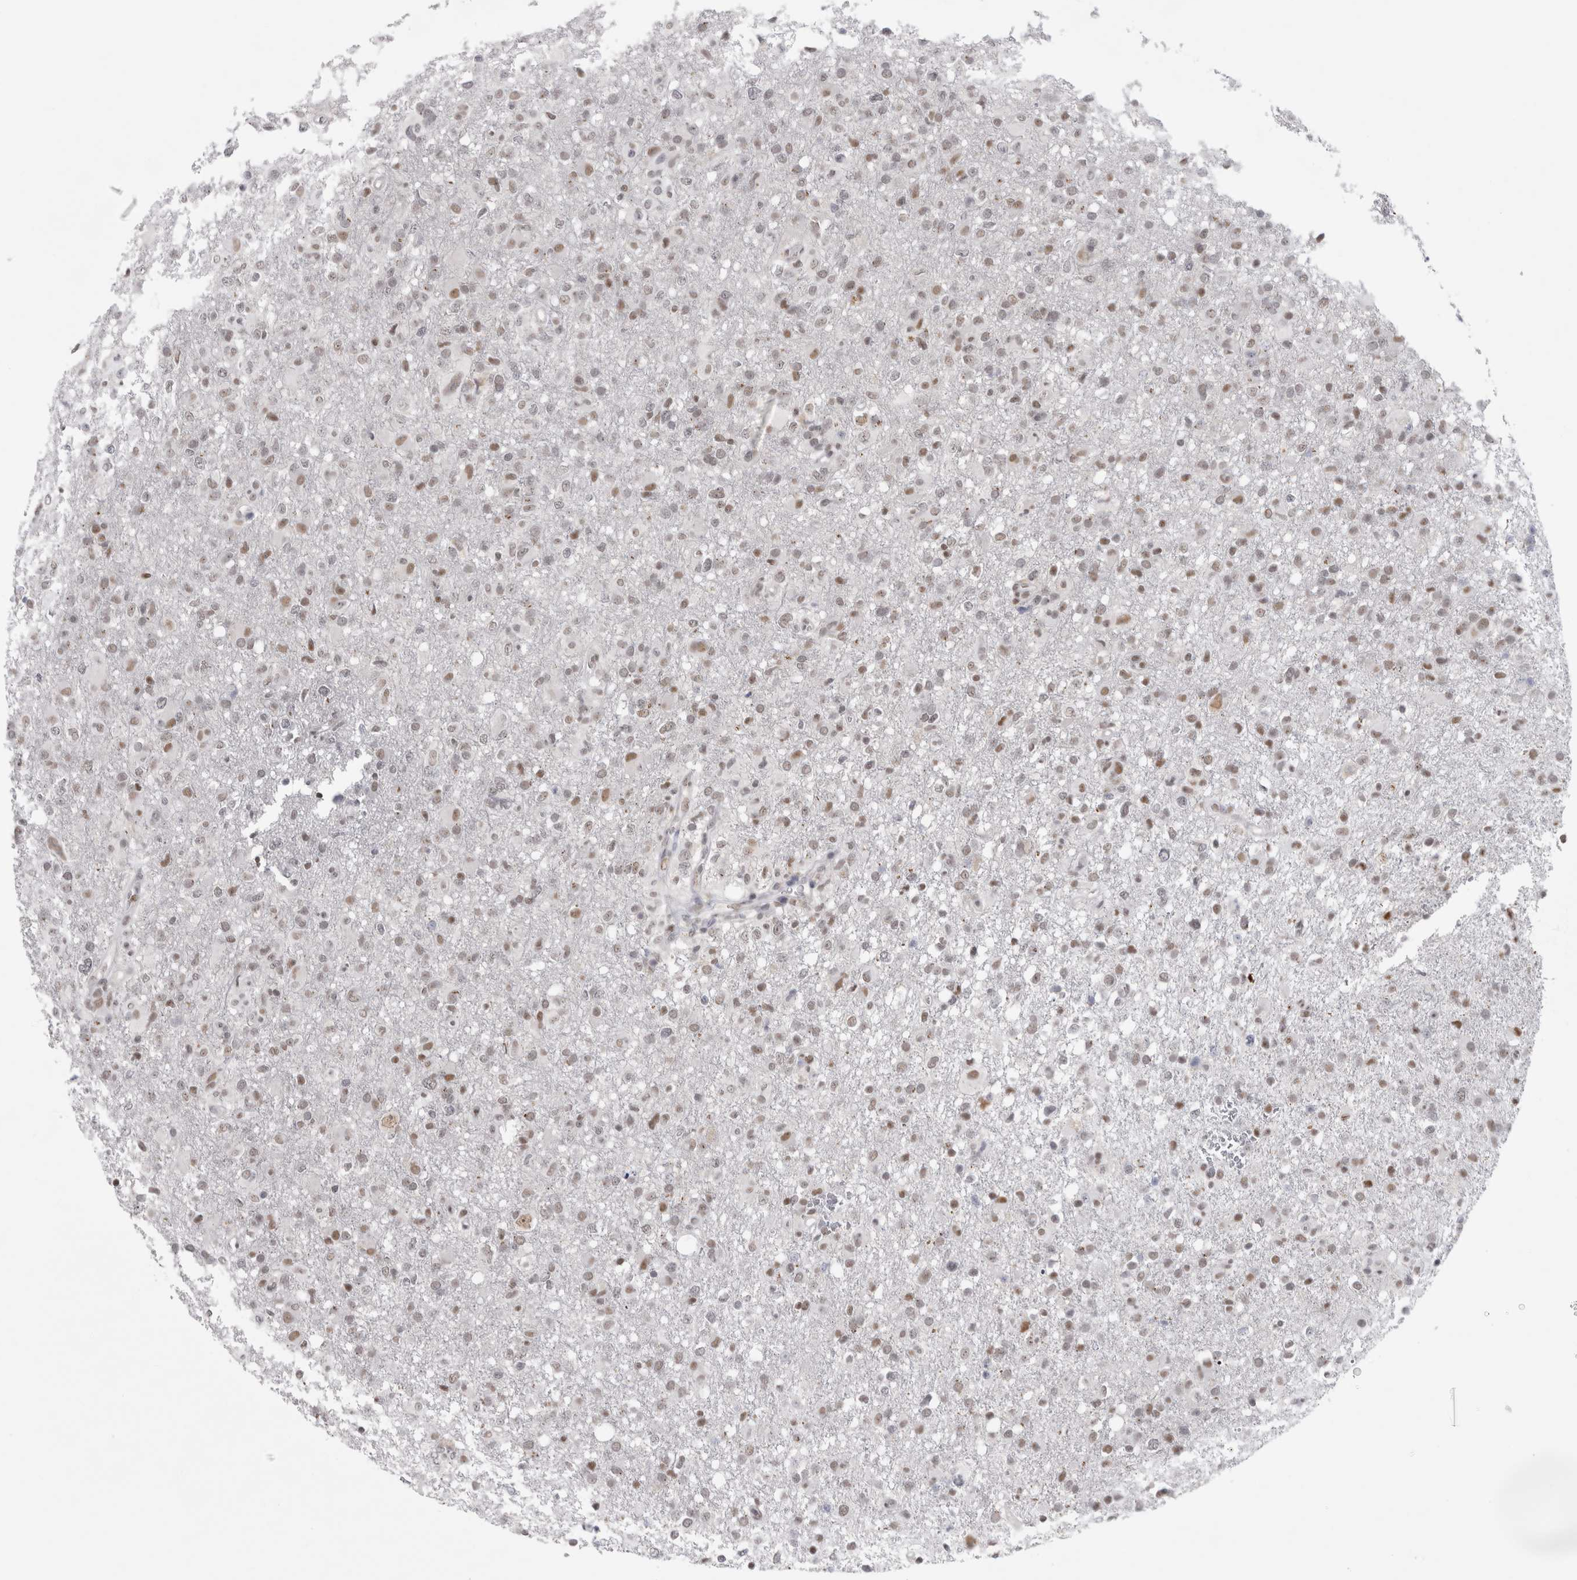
{"staining": {"intensity": "moderate", "quantity": "25%-75%", "location": "nuclear"}, "tissue": "glioma", "cell_type": "Tumor cells", "image_type": "cancer", "snomed": [{"axis": "morphology", "description": "Glioma, malignant, High grade"}, {"axis": "topography", "description": "Brain"}], "caption": "IHC (DAB (3,3'-diaminobenzidine)) staining of human malignant glioma (high-grade) exhibits moderate nuclear protein staining in approximately 25%-75% of tumor cells.", "gene": "PSMB2", "patient": {"sex": "female", "age": 57}}